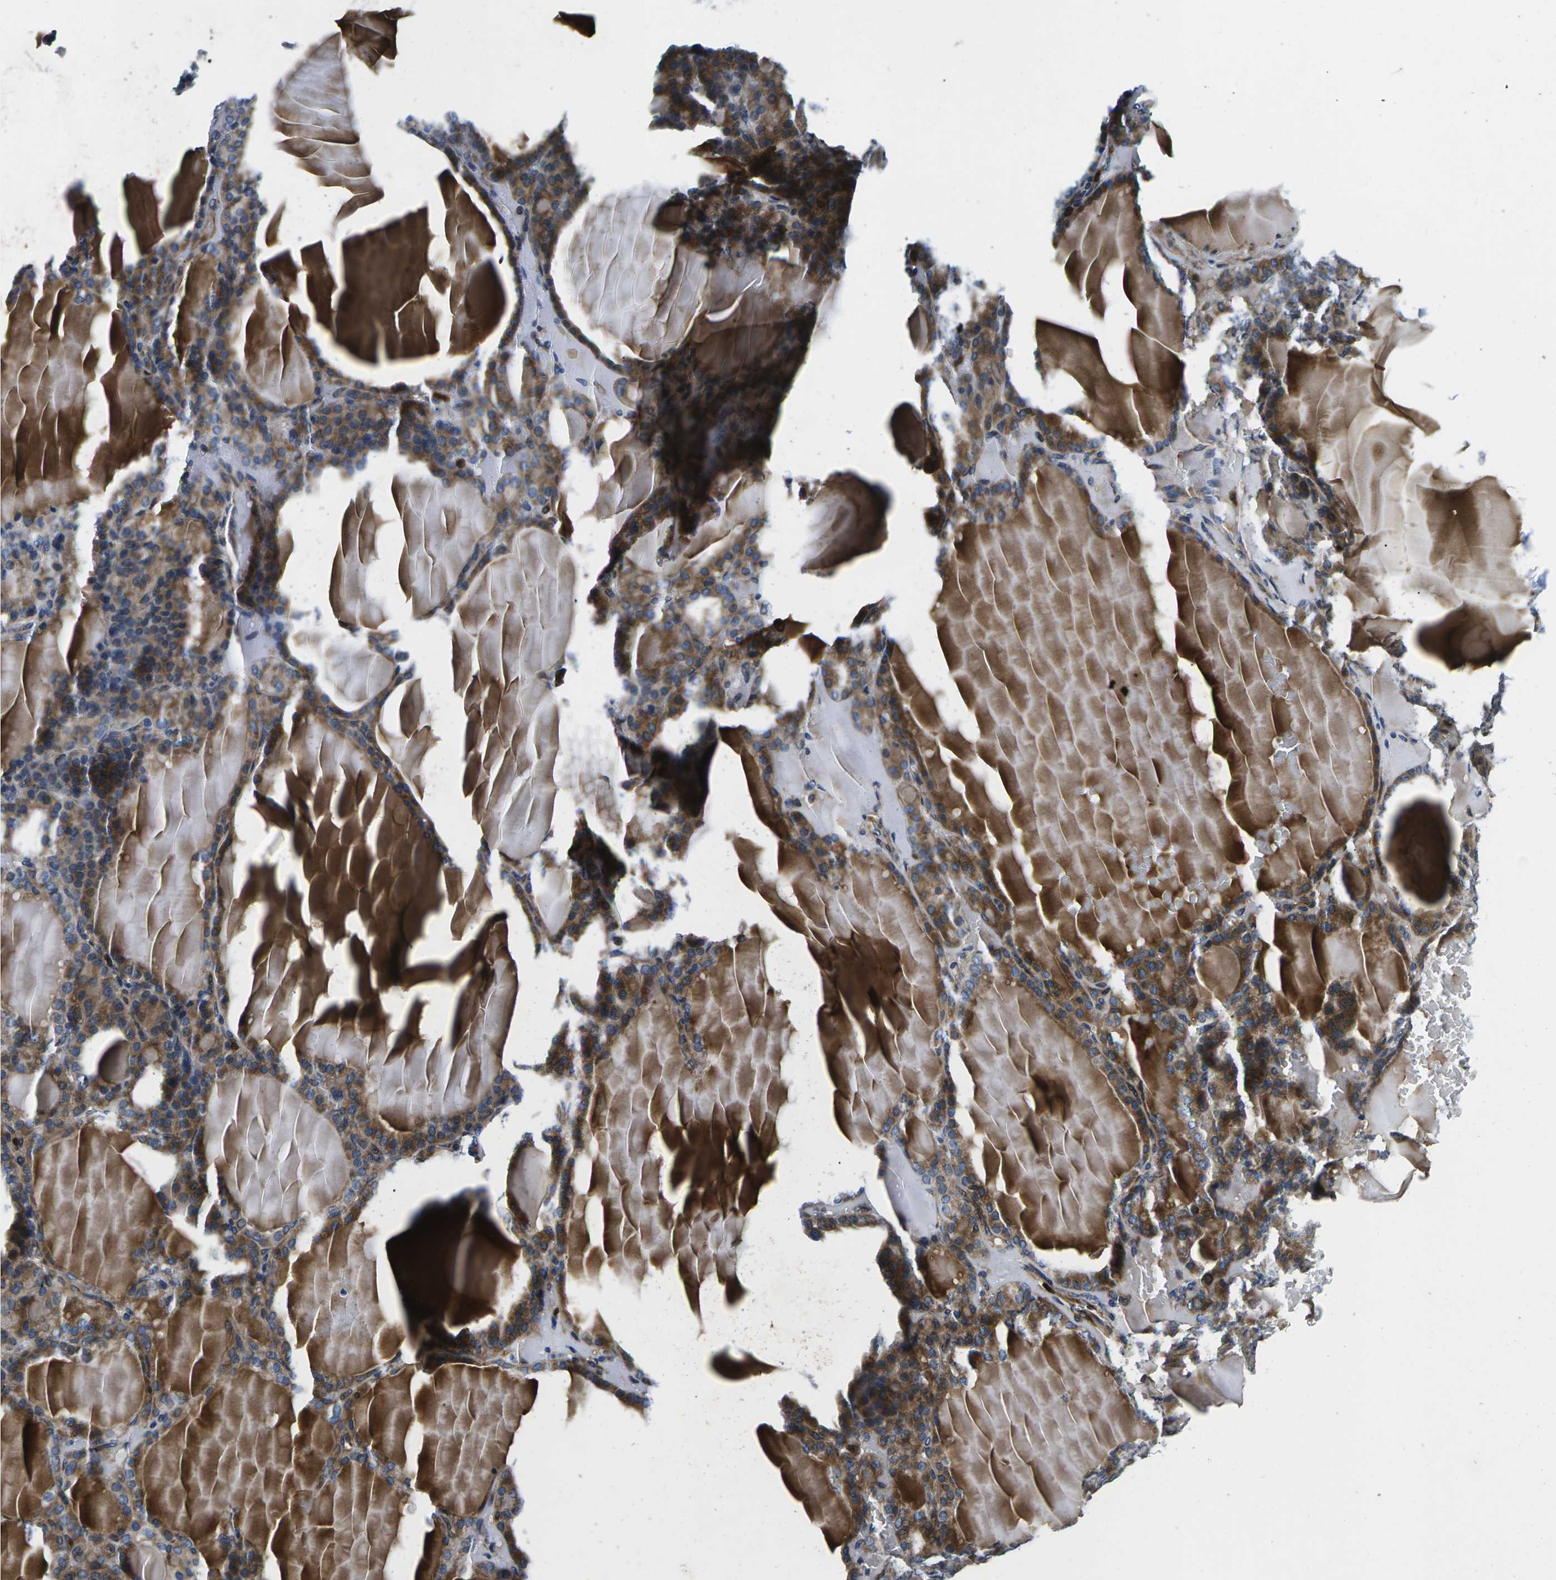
{"staining": {"intensity": "moderate", "quantity": ">75%", "location": "cytoplasmic/membranous"}, "tissue": "thyroid gland", "cell_type": "Glandular cells", "image_type": "normal", "snomed": [{"axis": "morphology", "description": "Normal tissue, NOS"}, {"axis": "topography", "description": "Thyroid gland"}], "caption": "Immunohistochemistry (IHC) histopathology image of normal thyroid gland: human thyroid gland stained using immunohistochemistry displays medium levels of moderate protein expression localized specifically in the cytoplasmic/membranous of glandular cells, appearing as a cytoplasmic/membranous brown color.", "gene": "PLCE1", "patient": {"sex": "female", "age": 28}}